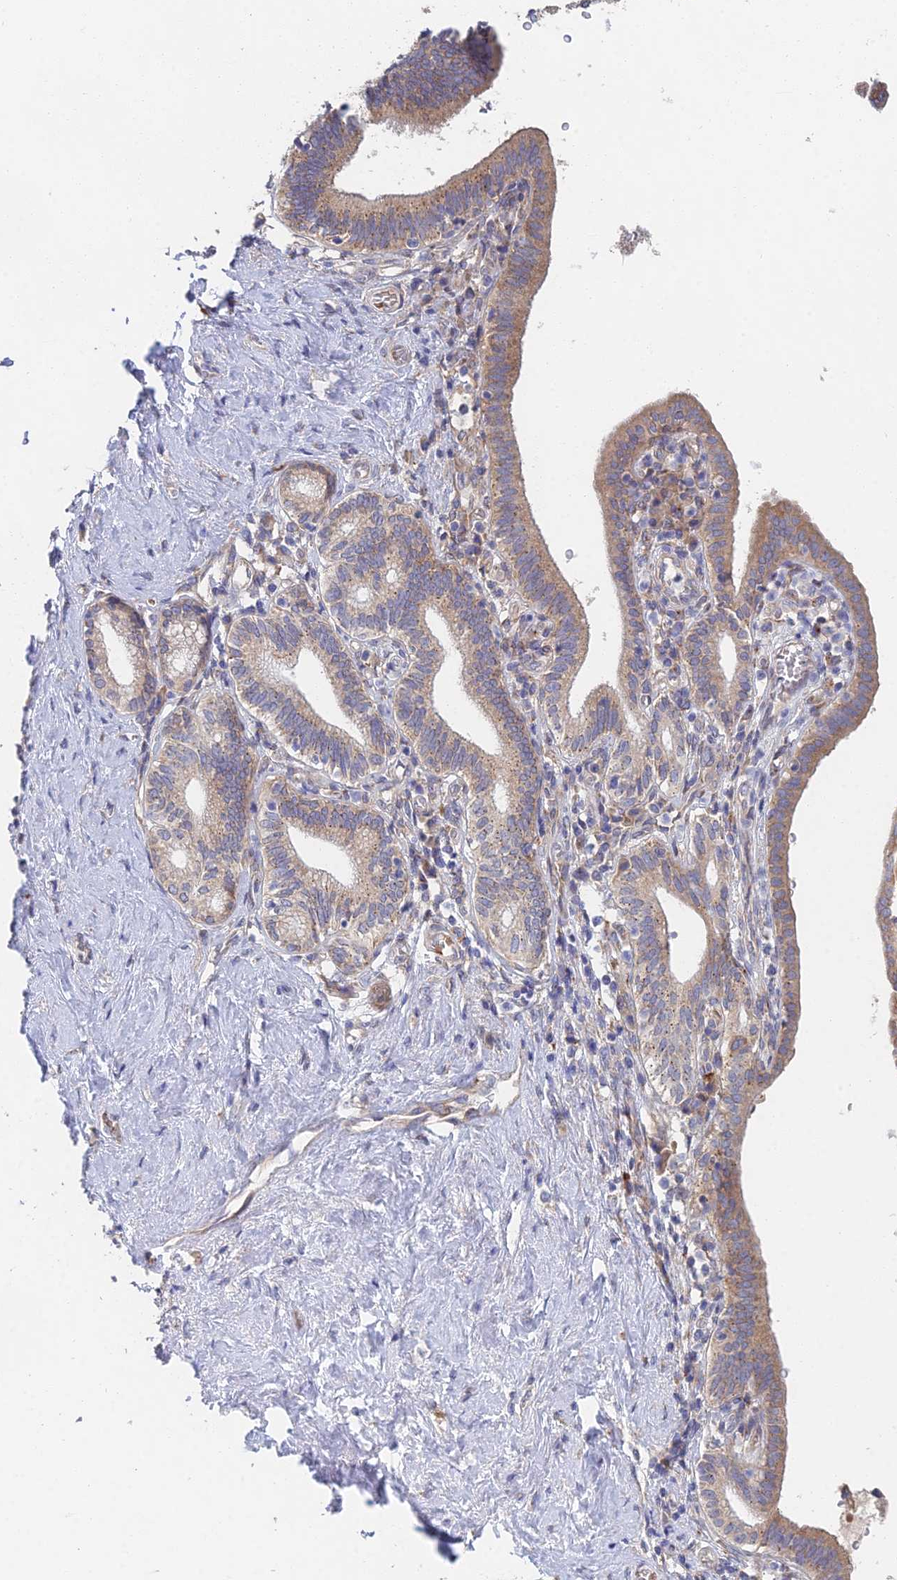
{"staining": {"intensity": "moderate", "quantity": ">75%", "location": "cytoplasmic/membranous"}, "tissue": "pancreatic cancer", "cell_type": "Tumor cells", "image_type": "cancer", "snomed": [{"axis": "morphology", "description": "Adenocarcinoma, NOS"}, {"axis": "topography", "description": "Pancreas"}], "caption": "An immunohistochemistry (IHC) photomicrograph of tumor tissue is shown. Protein staining in brown highlights moderate cytoplasmic/membranous positivity in pancreatic adenocarcinoma within tumor cells. The protein of interest is shown in brown color, while the nuclei are stained blue.", "gene": "ELOF1", "patient": {"sex": "female", "age": 73}}